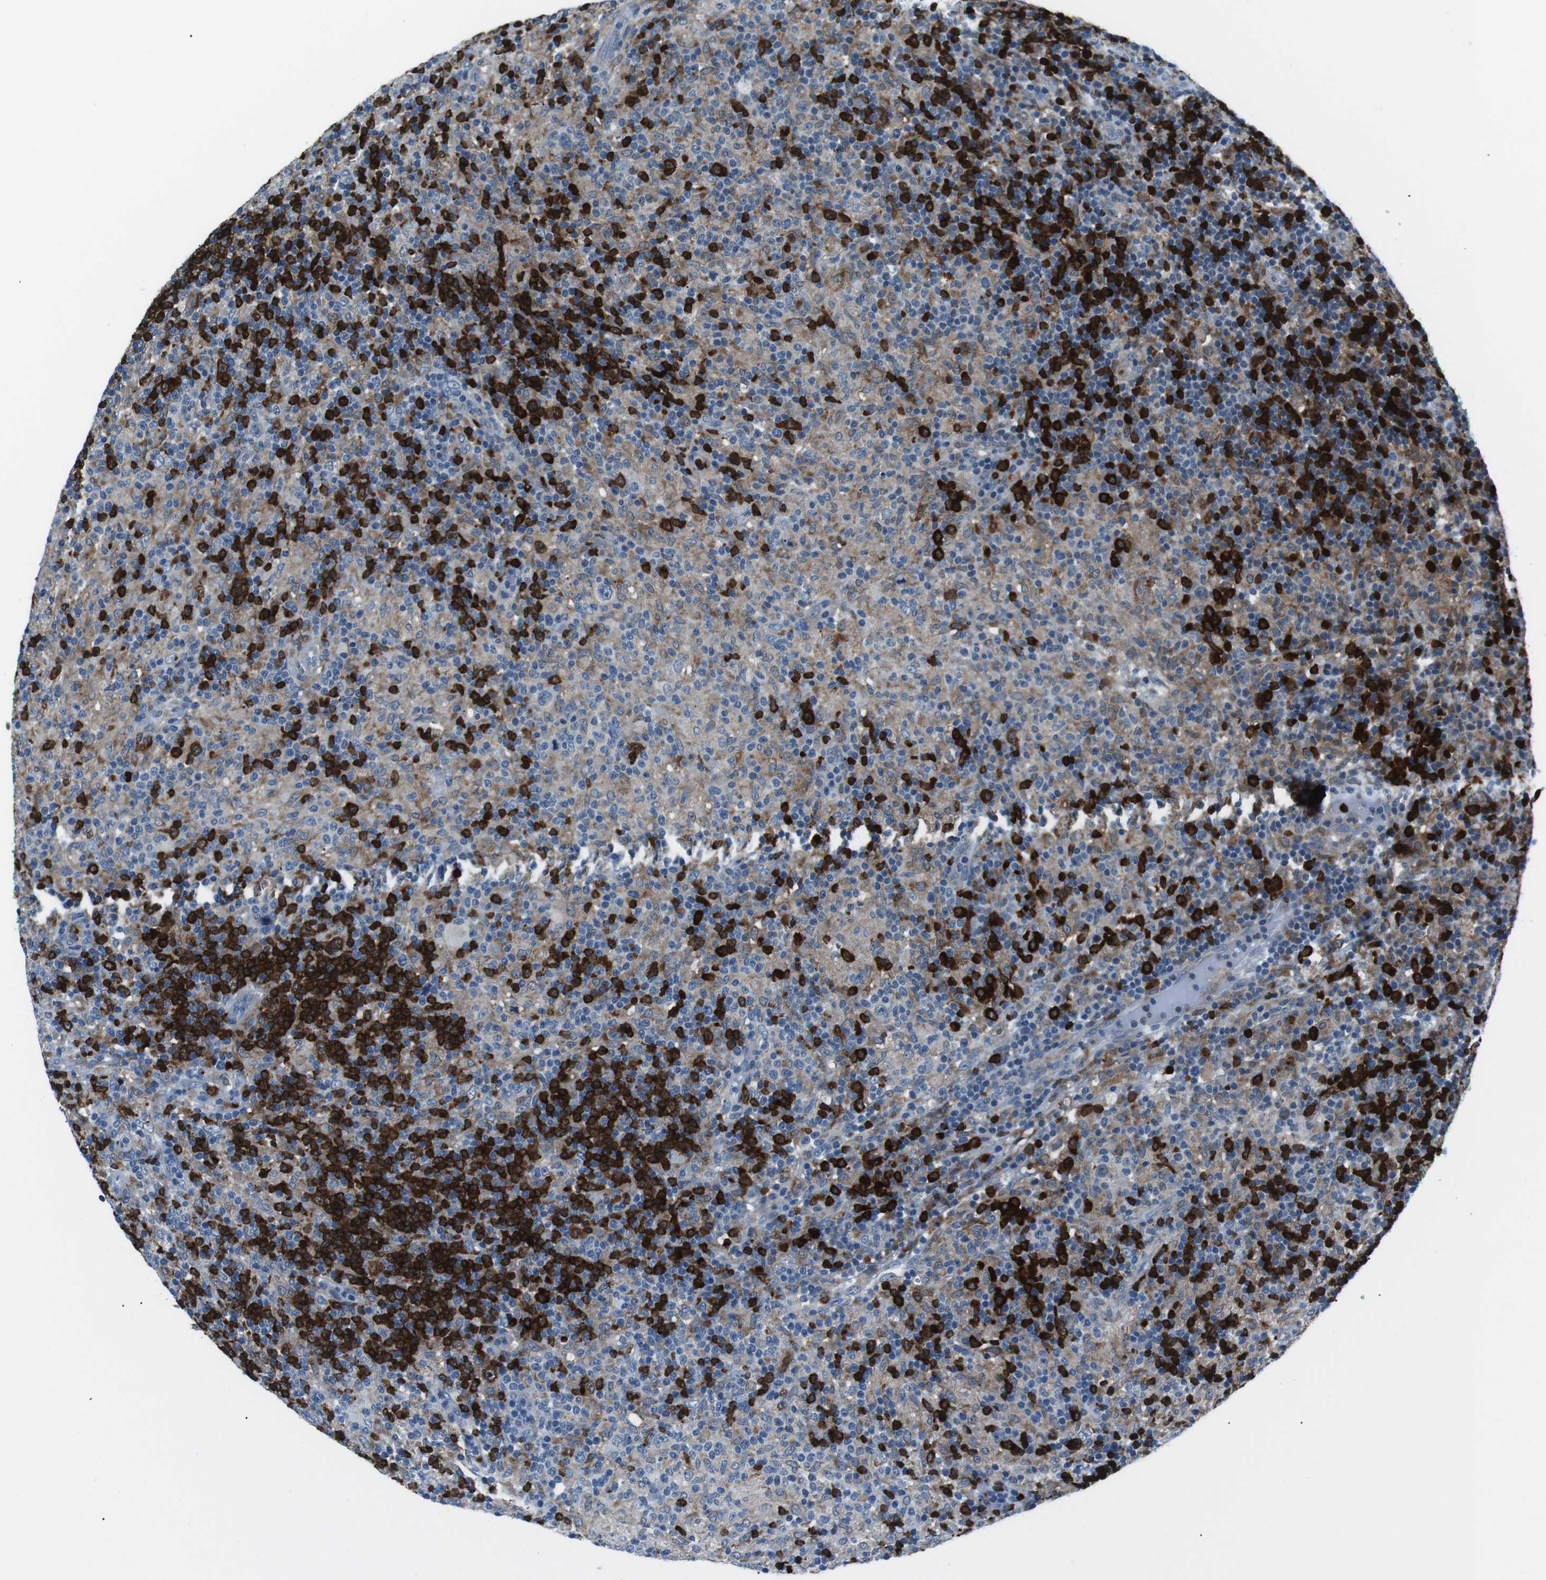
{"staining": {"intensity": "strong", "quantity": "<25%", "location": "cytoplasmic/membranous"}, "tissue": "lymphoma", "cell_type": "Tumor cells", "image_type": "cancer", "snomed": [{"axis": "morphology", "description": "Hodgkin's disease, NOS"}, {"axis": "topography", "description": "Lymph node"}], "caption": "Immunohistochemistry image of neoplastic tissue: human lymphoma stained using immunohistochemistry (IHC) shows medium levels of strong protein expression localized specifically in the cytoplasmic/membranous of tumor cells, appearing as a cytoplasmic/membranous brown color.", "gene": "BLNK", "patient": {"sex": "male", "age": 70}}